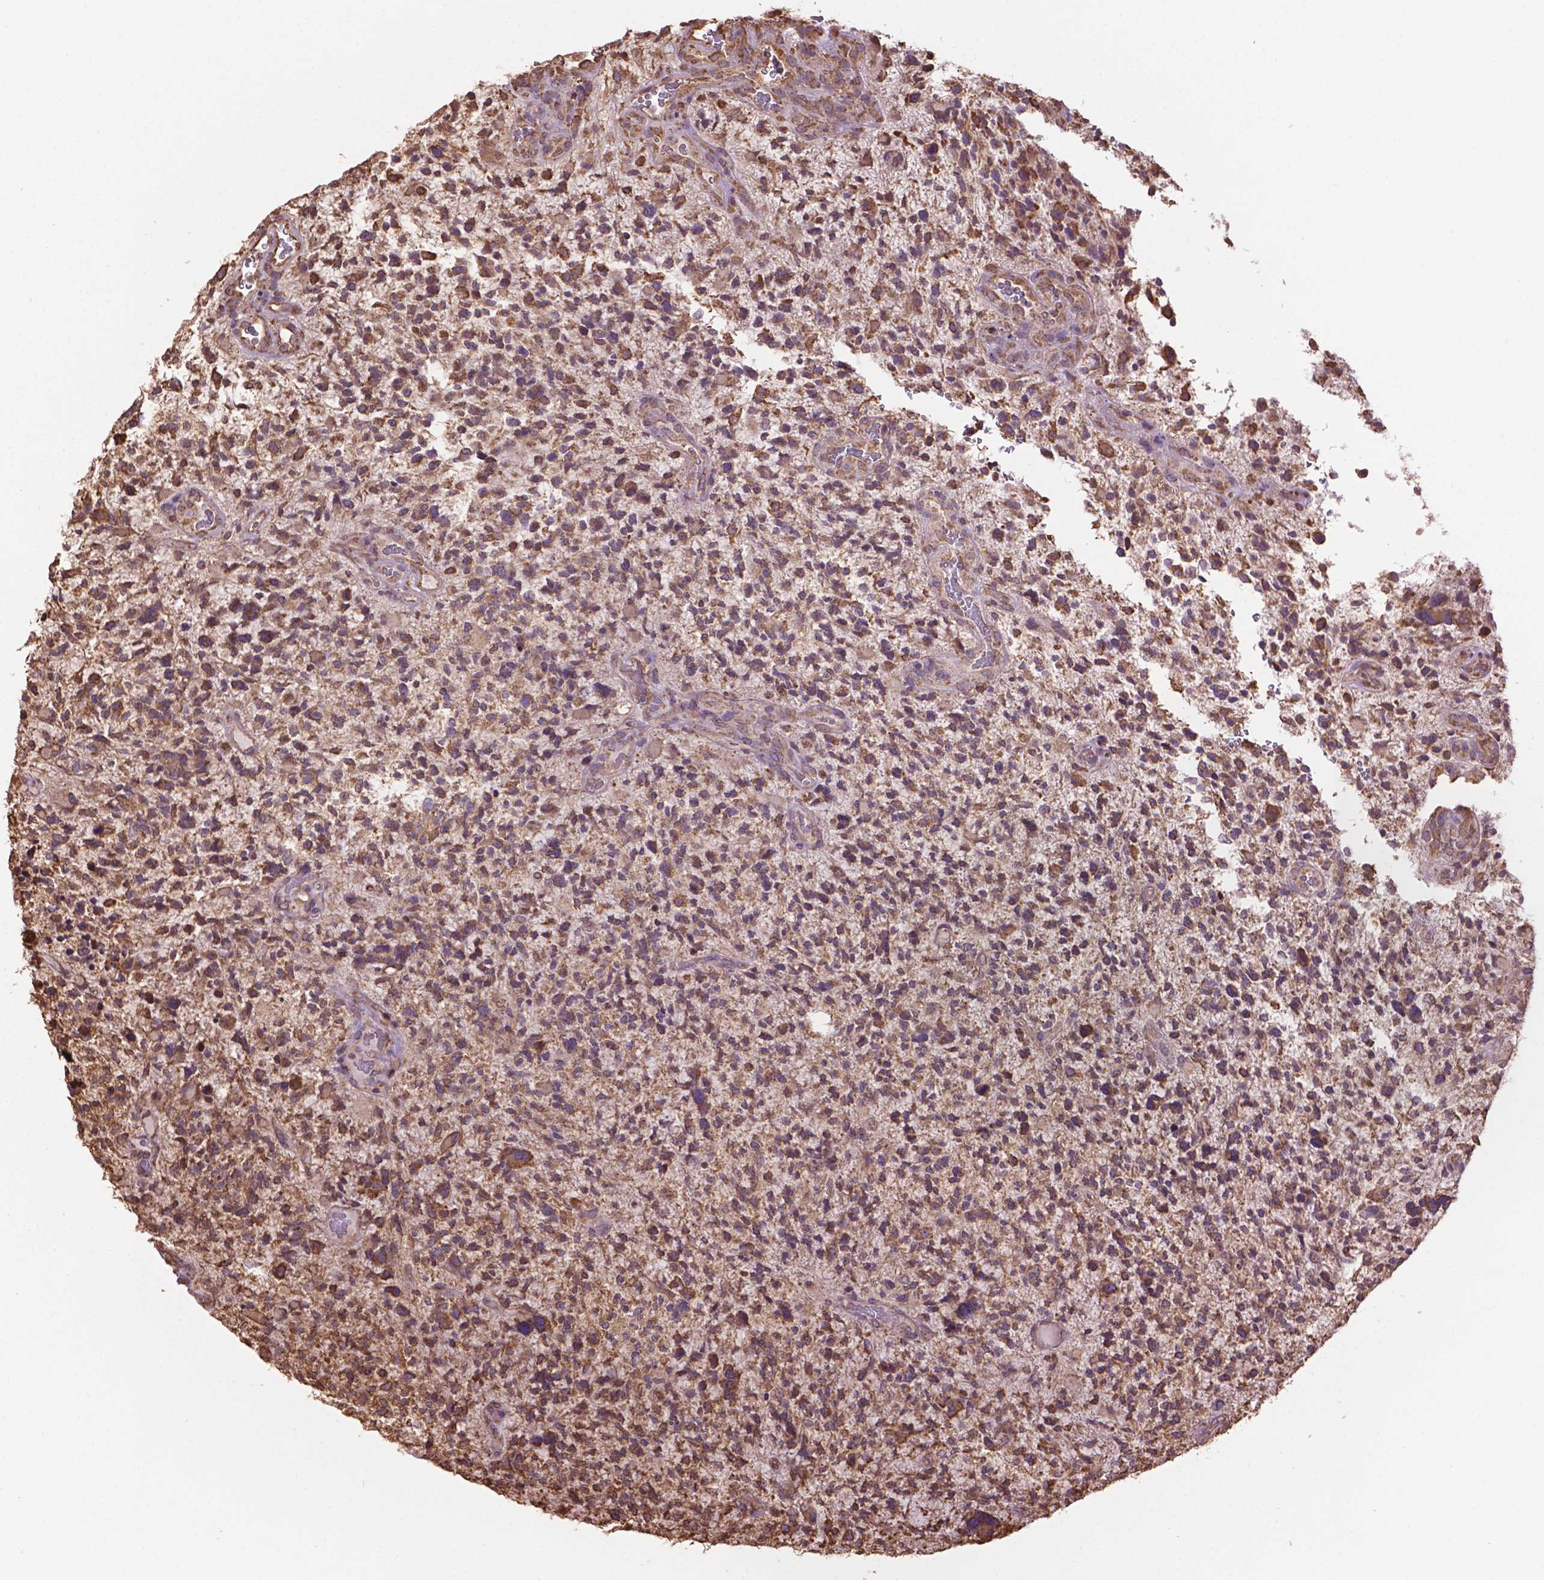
{"staining": {"intensity": "moderate", "quantity": ">75%", "location": "cytoplasmic/membranous"}, "tissue": "glioma", "cell_type": "Tumor cells", "image_type": "cancer", "snomed": [{"axis": "morphology", "description": "Glioma, malignant, High grade"}, {"axis": "topography", "description": "Brain"}], "caption": "Immunohistochemical staining of high-grade glioma (malignant) exhibits moderate cytoplasmic/membranous protein staining in approximately >75% of tumor cells. Nuclei are stained in blue.", "gene": "PPP2R5E", "patient": {"sex": "female", "age": 71}}